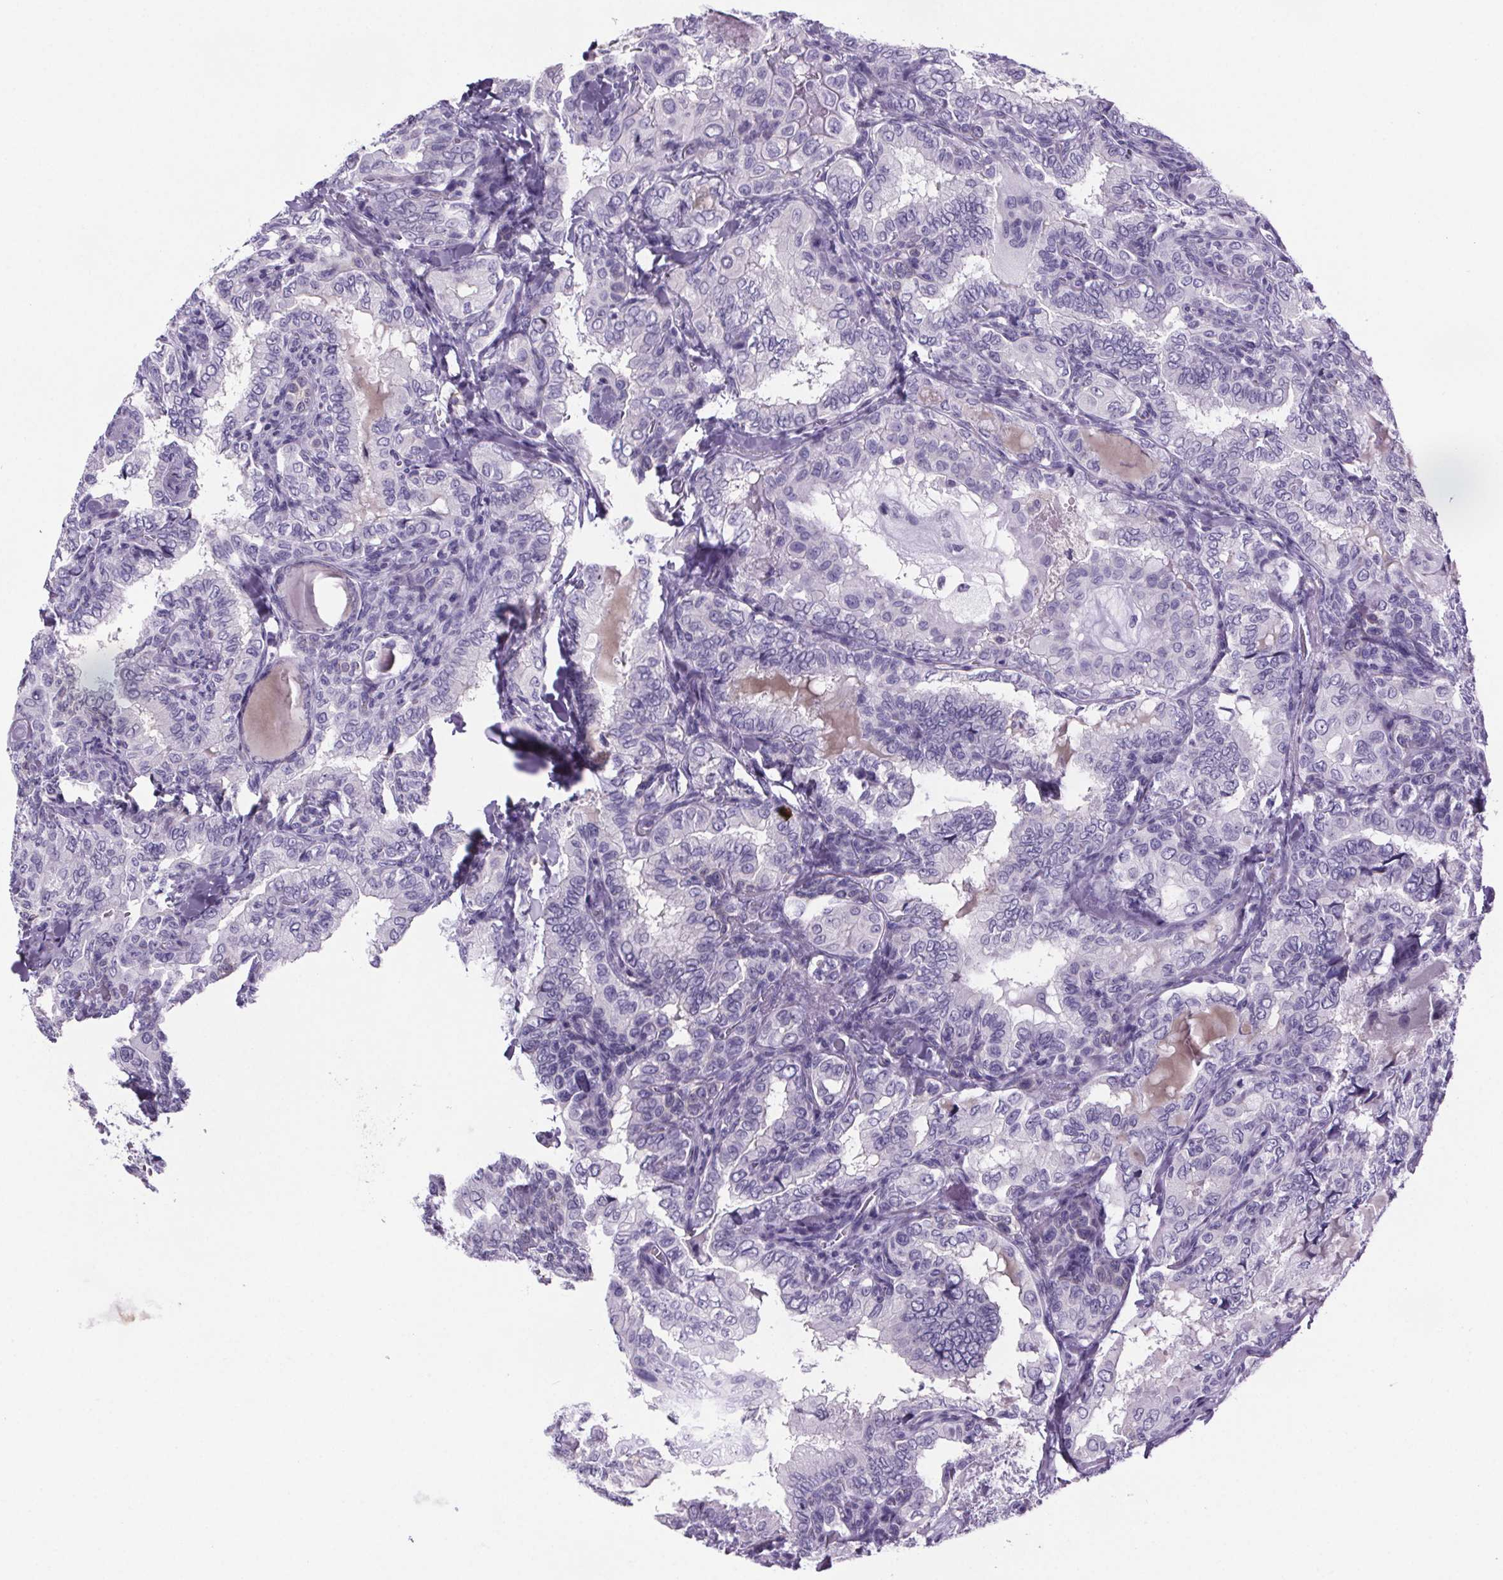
{"staining": {"intensity": "negative", "quantity": "none", "location": "none"}, "tissue": "thyroid cancer", "cell_type": "Tumor cells", "image_type": "cancer", "snomed": [{"axis": "morphology", "description": "Papillary adenocarcinoma, NOS"}, {"axis": "topography", "description": "Thyroid gland"}], "caption": "This is an IHC micrograph of papillary adenocarcinoma (thyroid). There is no positivity in tumor cells.", "gene": "CUBN", "patient": {"sex": "female", "age": 75}}